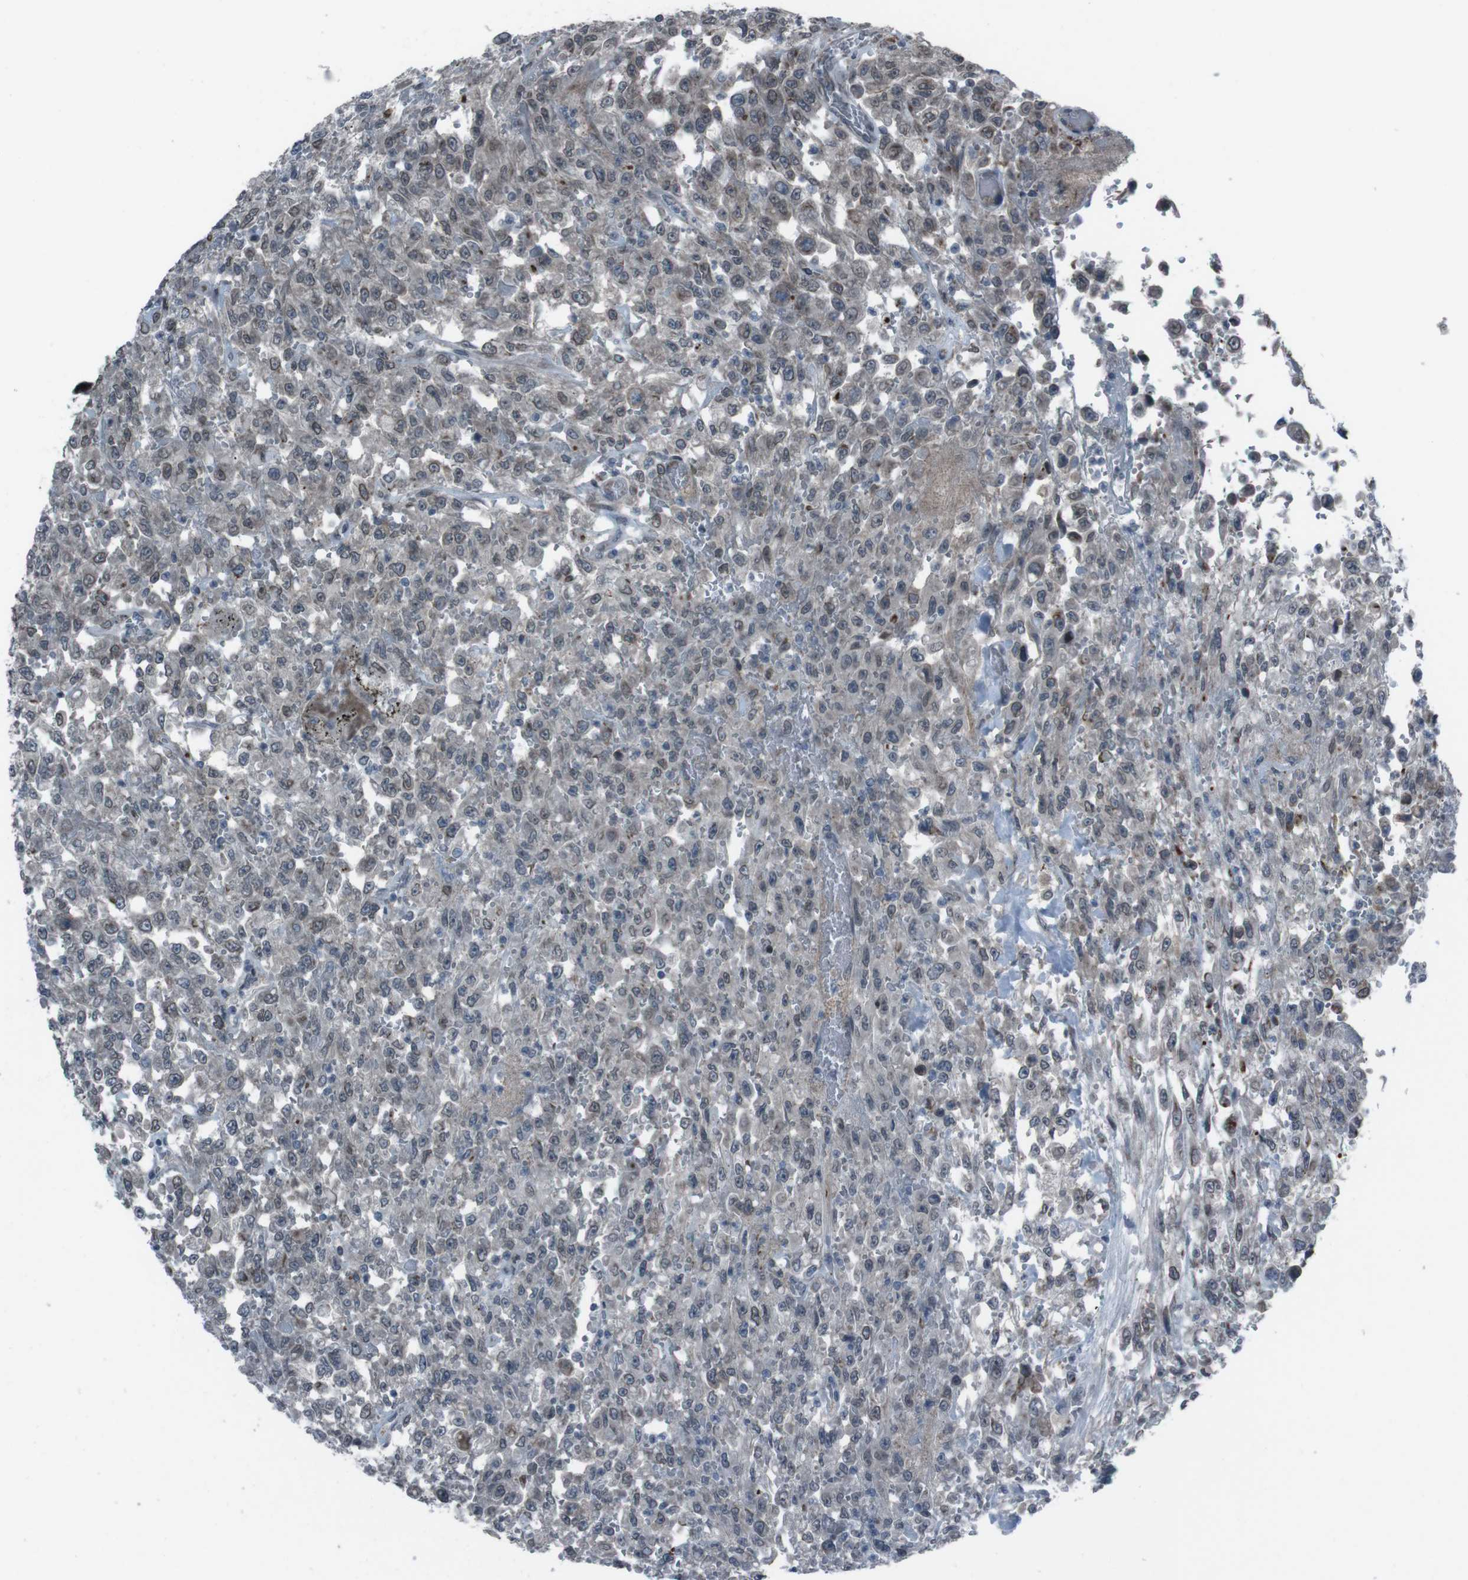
{"staining": {"intensity": "weak", "quantity": "<25%", "location": "nuclear"}, "tissue": "urothelial cancer", "cell_type": "Tumor cells", "image_type": "cancer", "snomed": [{"axis": "morphology", "description": "Urothelial carcinoma, High grade"}, {"axis": "topography", "description": "Urinary bladder"}], "caption": "An image of high-grade urothelial carcinoma stained for a protein shows no brown staining in tumor cells.", "gene": "SS18L1", "patient": {"sex": "male", "age": 46}}